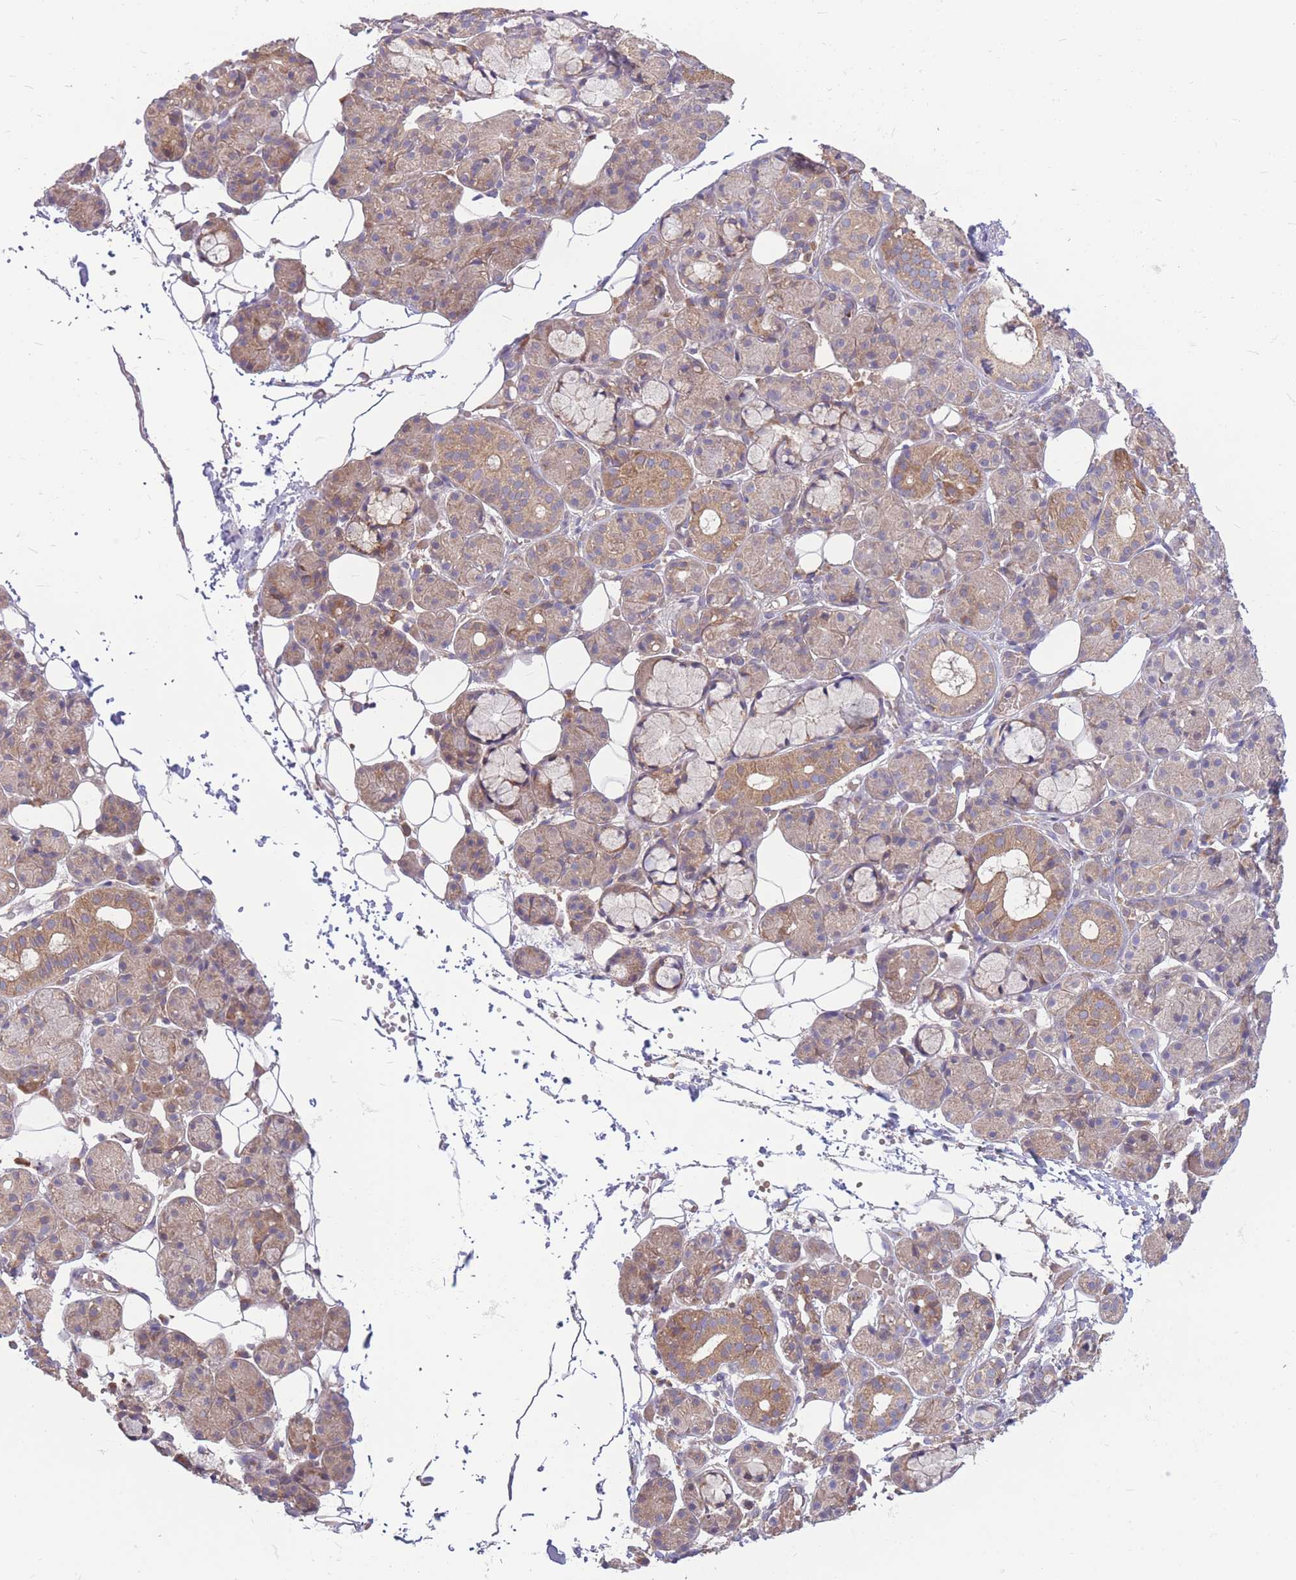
{"staining": {"intensity": "moderate", "quantity": "25%-75%", "location": "cytoplasmic/membranous"}, "tissue": "salivary gland", "cell_type": "Glandular cells", "image_type": "normal", "snomed": [{"axis": "morphology", "description": "Normal tissue, NOS"}, {"axis": "topography", "description": "Salivary gland"}], "caption": "The photomicrograph demonstrates staining of unremarkable salivary gland, revealing moderate cytoplasmic/membranous protein positivity (brown color) within glandular cells.", "gene": "GMNN", "patient": {"sex": "male", "age": 63}}